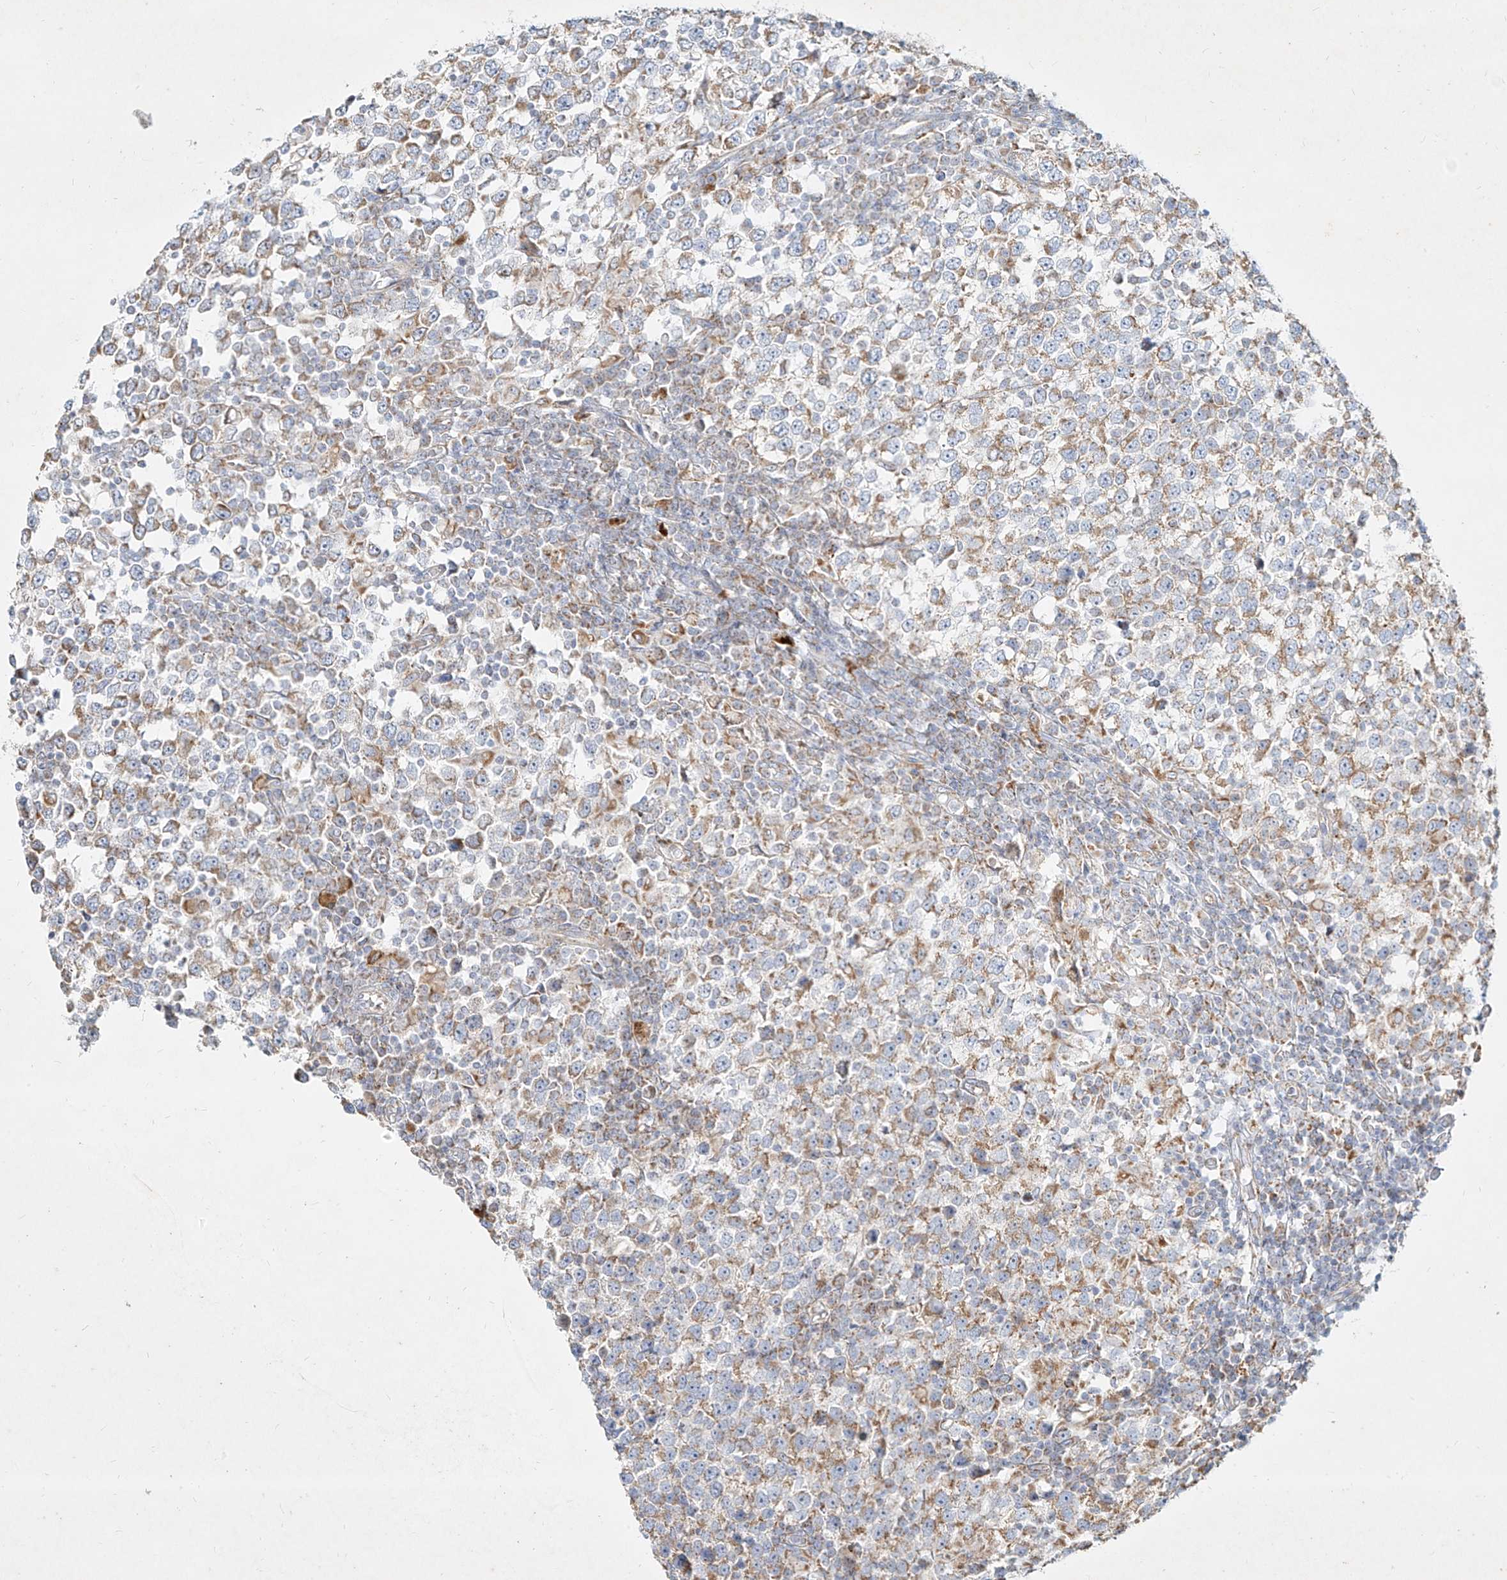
{"staining": {"intensity": "moderate", "quantity": "25%-75%", "location": "cytoplasmic/membranous"}, "tissue": "testis cancer", "cell_type": "Tumor cells", "image_type": "cancer", "snomed": [{"axis": "morphology", "description": "Seminoma, NOS"}, {"axis": "topography", "description": "Testis"}], "caption": "A brown stain highlights moderate cytoplasmic/membranous staining of a protein in testis cancer (seminoma) tumor cells. Nuclei are stained in blue.", "gene": "MTX2", "patient": {"sex": "male", "age": 65}}